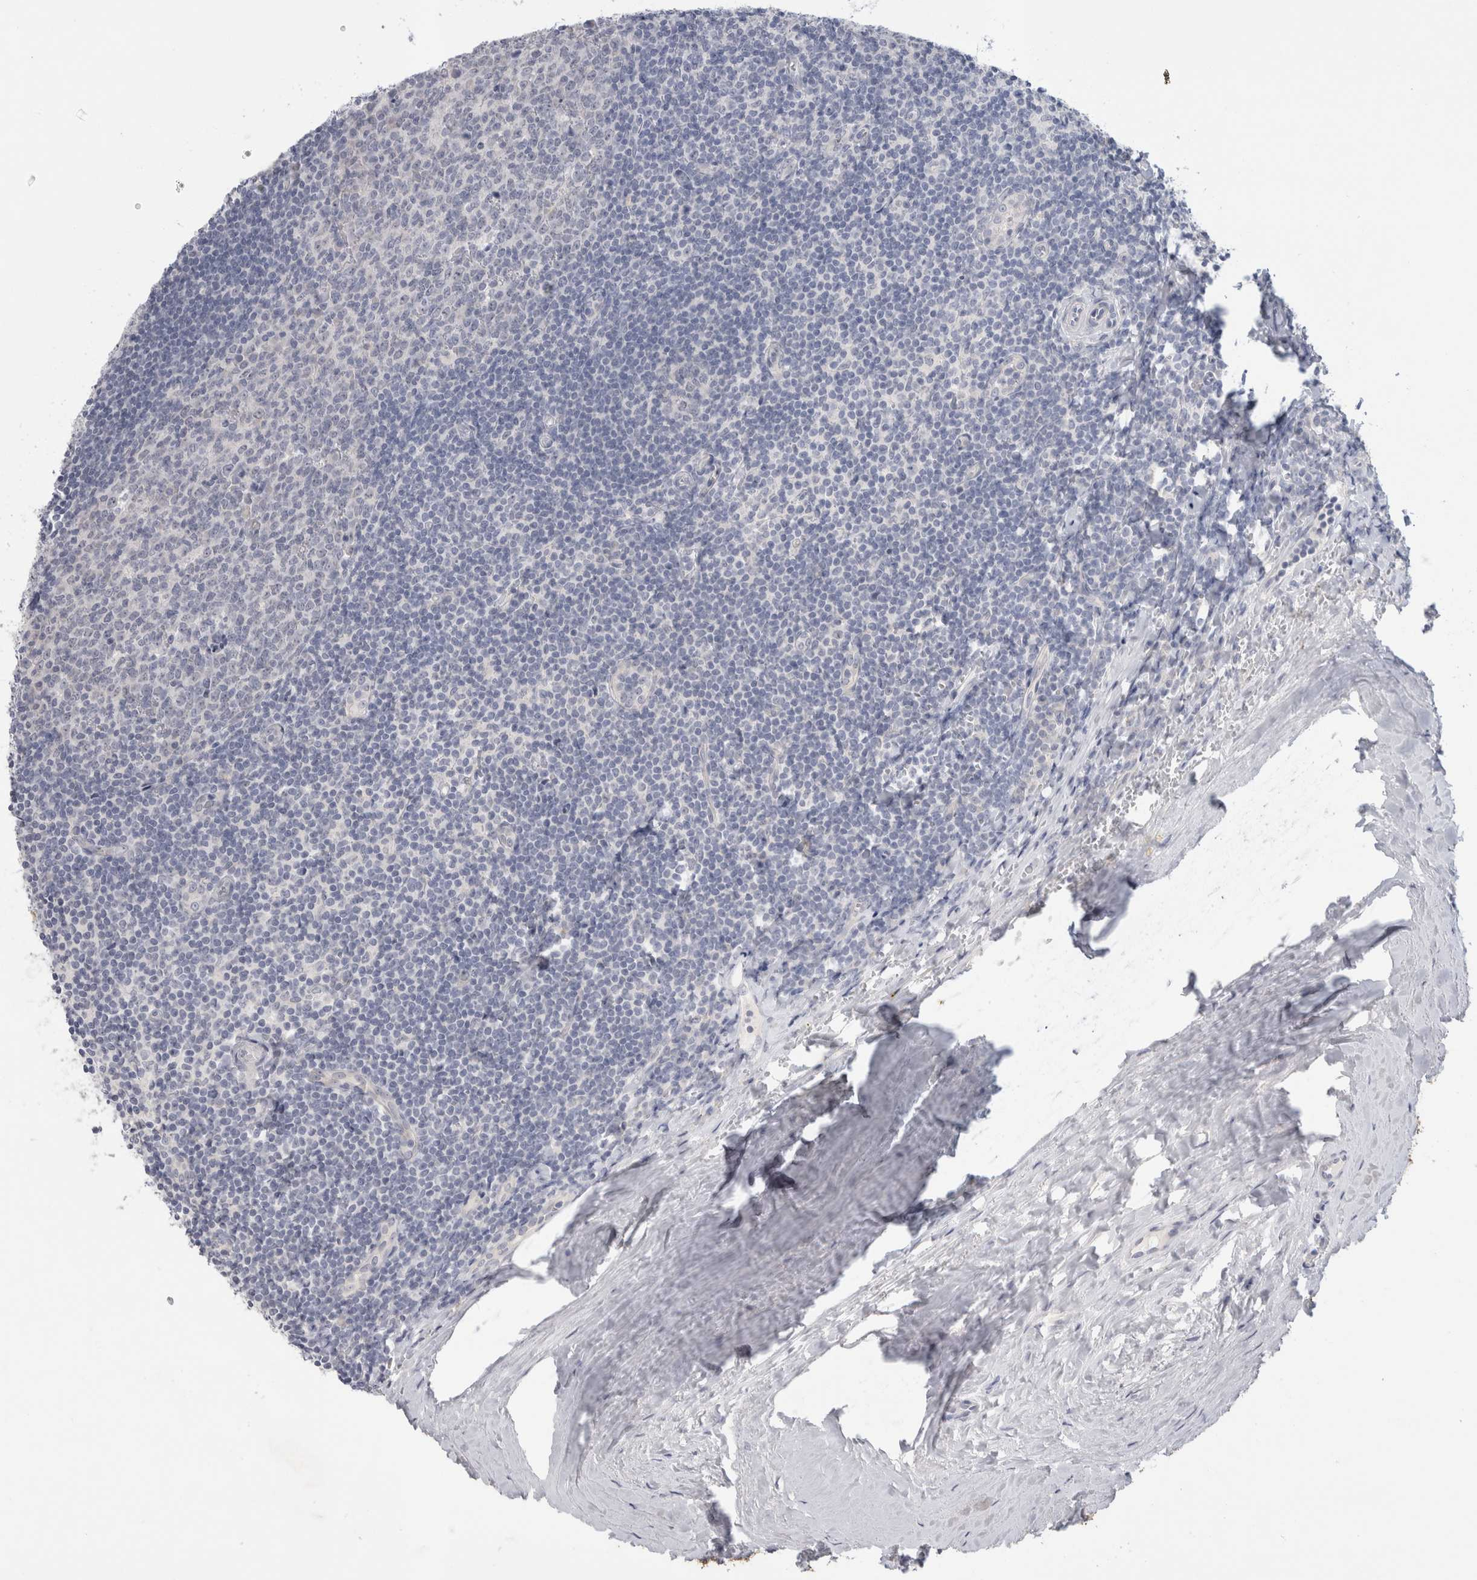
{"staining": {"intensity": "negative", "quantity": "none", "location": "none"}, "tissue": "tonsil", "cell_type": "Germinal center cells", "image_type": "normal", "snomed": [{"axis": "morphology", "description": "Normal tissue, NOS"}, {"axis": "topography", "description": "Tonsil"}], "caption": "This image is of unremarkable tonsil stained with immunohistochemistry (IHC) to label a protein in brown with the nuclei are counter-stained blue. There is no expression in germinal center cells.", "gene": "TONSL", "patient": {"sex": "male", "age": 27}}